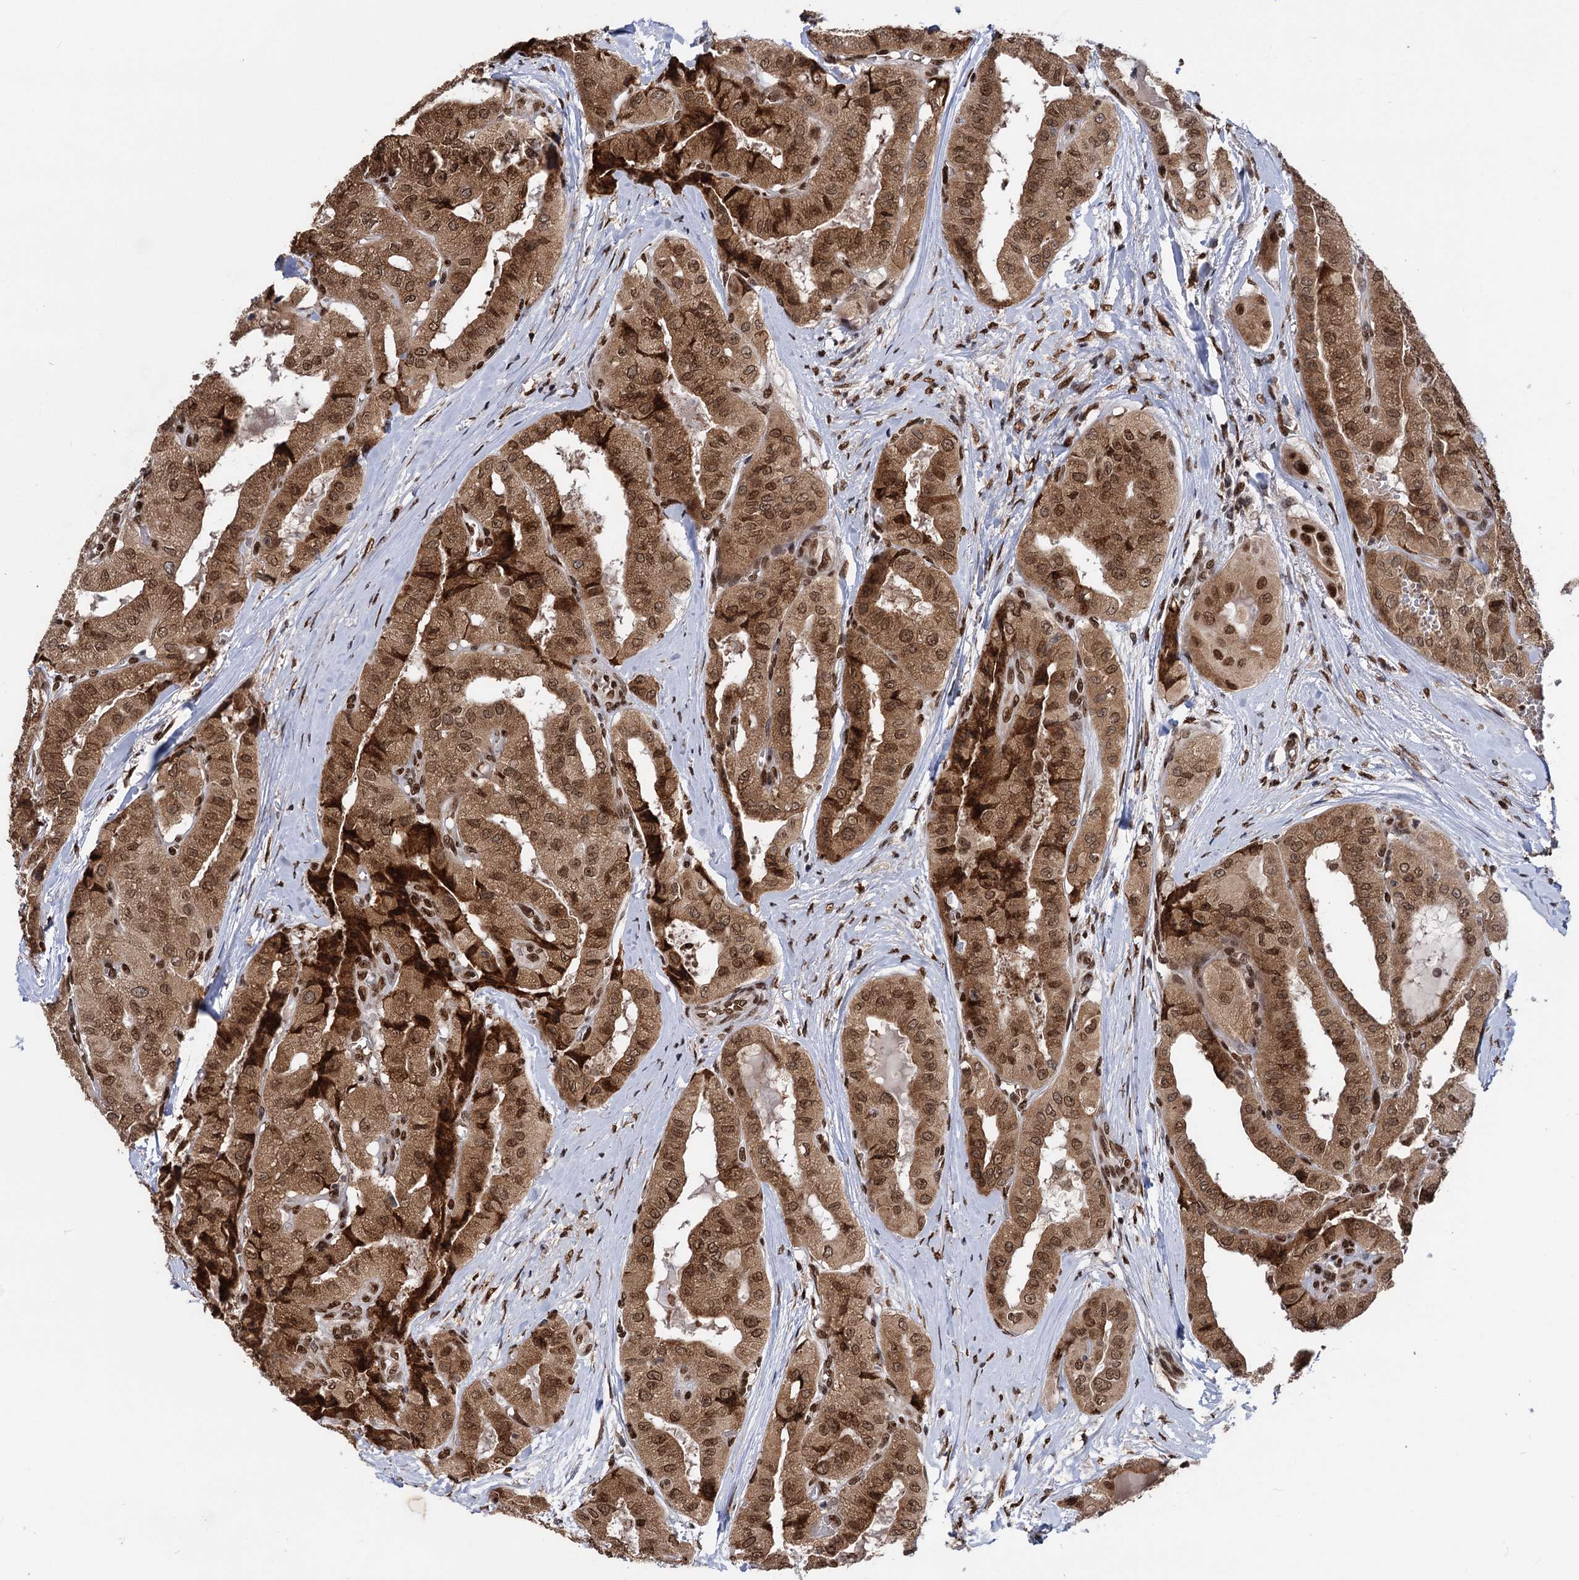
{"staining": {"intensity": "moderate", "quantity": ">75%", "location": "cytoplasmic/membranous,nuclear"}, "tissue": "thyroid cancer", "cell_type": "Tumor cells", "image_type": "cancer", "snomed": [{"axis": "morphology", "description": "Papillary adenocarcinoma, NOS"}, {"axis": "topography", "description": "Thyroid gland"}], "caption": "Tumor cells display moderate cytoplasmic/membranous and nuclear expression in approximately >75% of cells in thyroid cancer.", "gene": "MESD", "patient": {"sex": "female", "age": 59}}